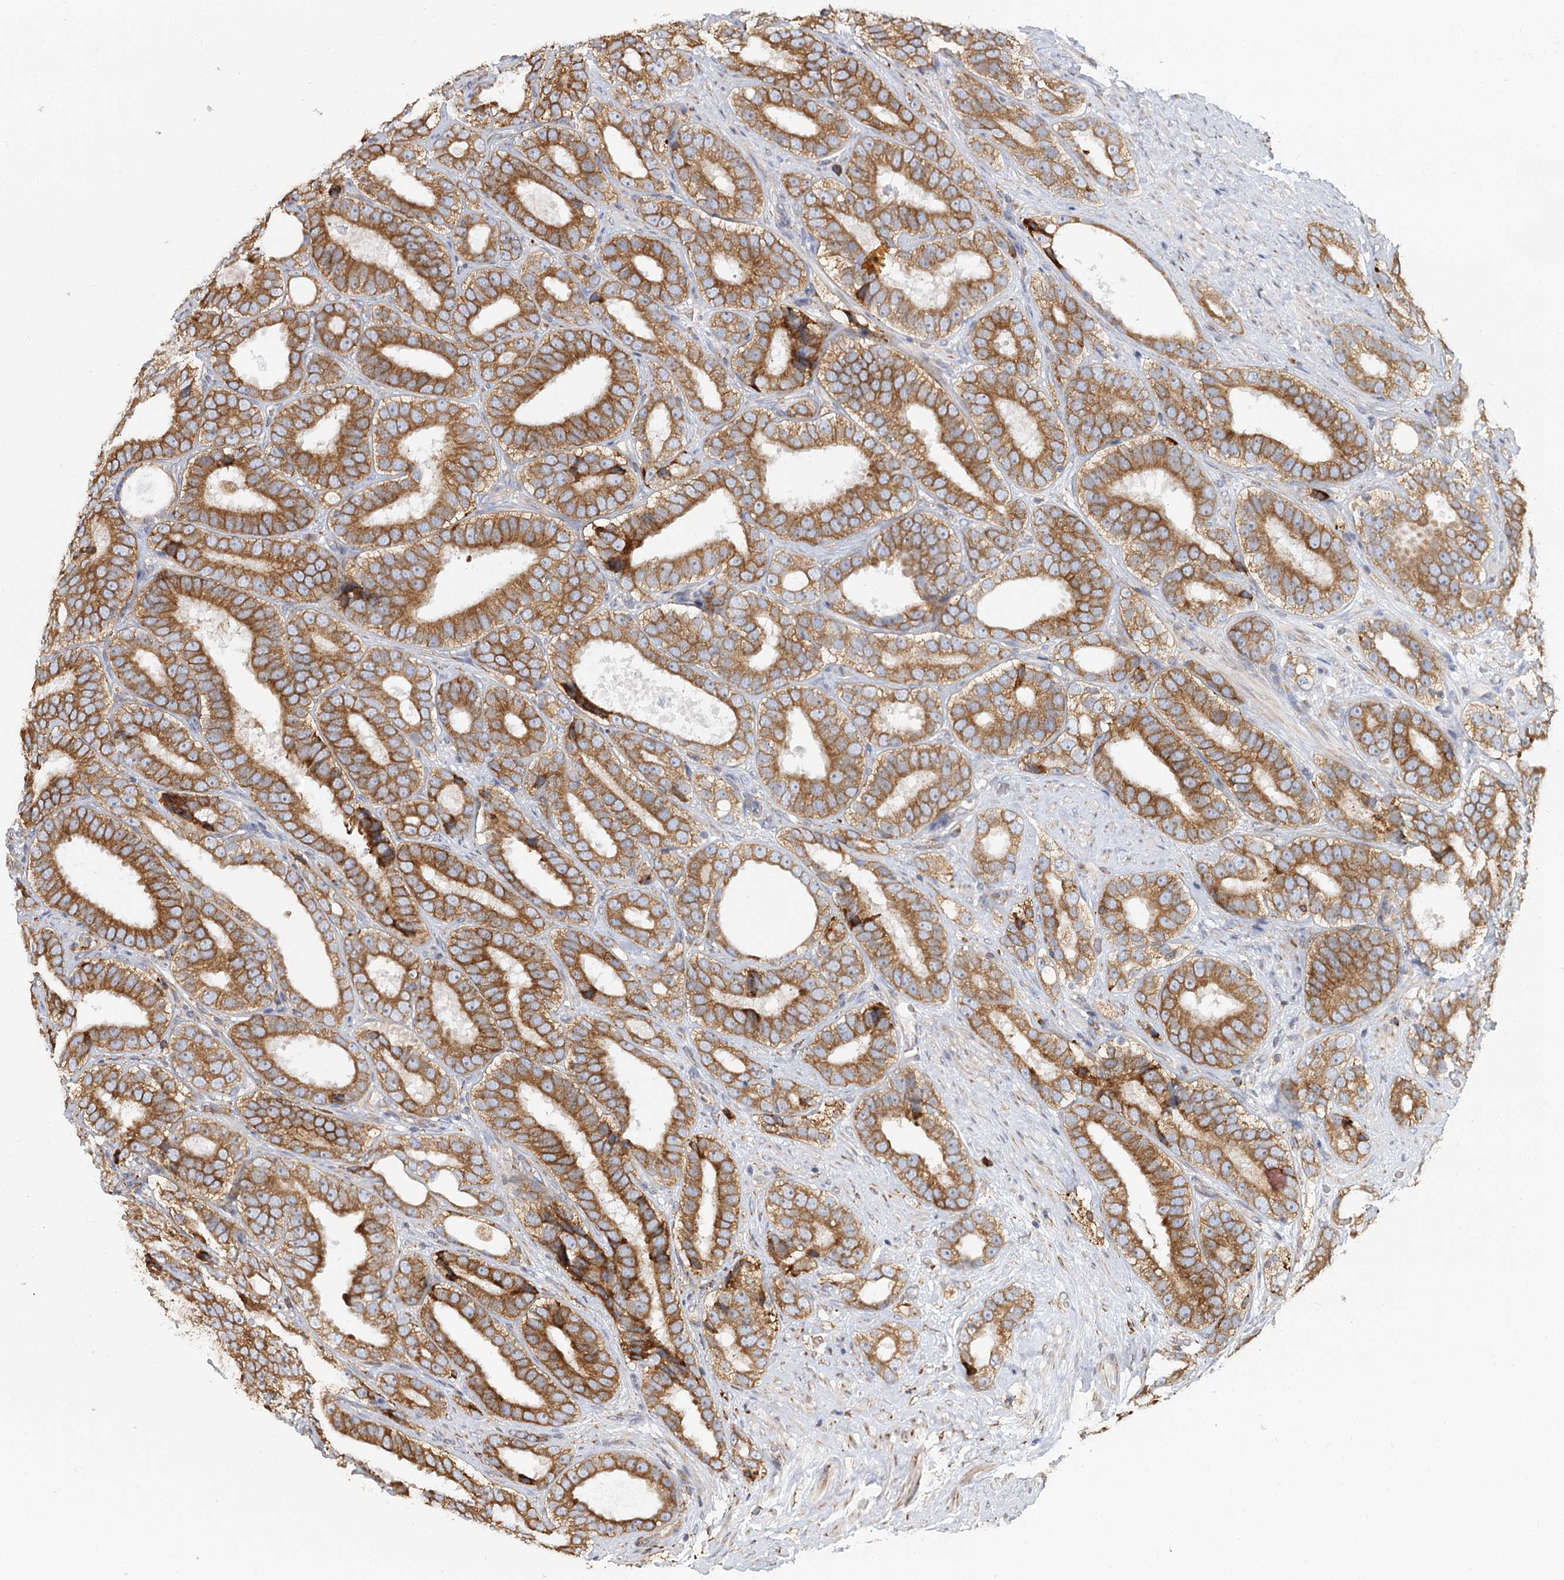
{"staining": {"intensity": "moderate", "quantity": ">75%", "location": "cytoplasmic/membranous"}, "tissue": "prostate cancer", "cell_type": "Tumor cells", "image_type": "cancer", "snomed": [{"axis": "morphology", "description": "Adenocarcinoma, High grade"}, {"axis": "topography", "description": "Prostate"}], "caption": "Prostate cancer stained with IHC demonstrates moderate cytoplasmic/membranous staining in approximately >75% of tumor cells.", "gene": "TAS1R1", "patient": {"sex": "male", "age": 56}}